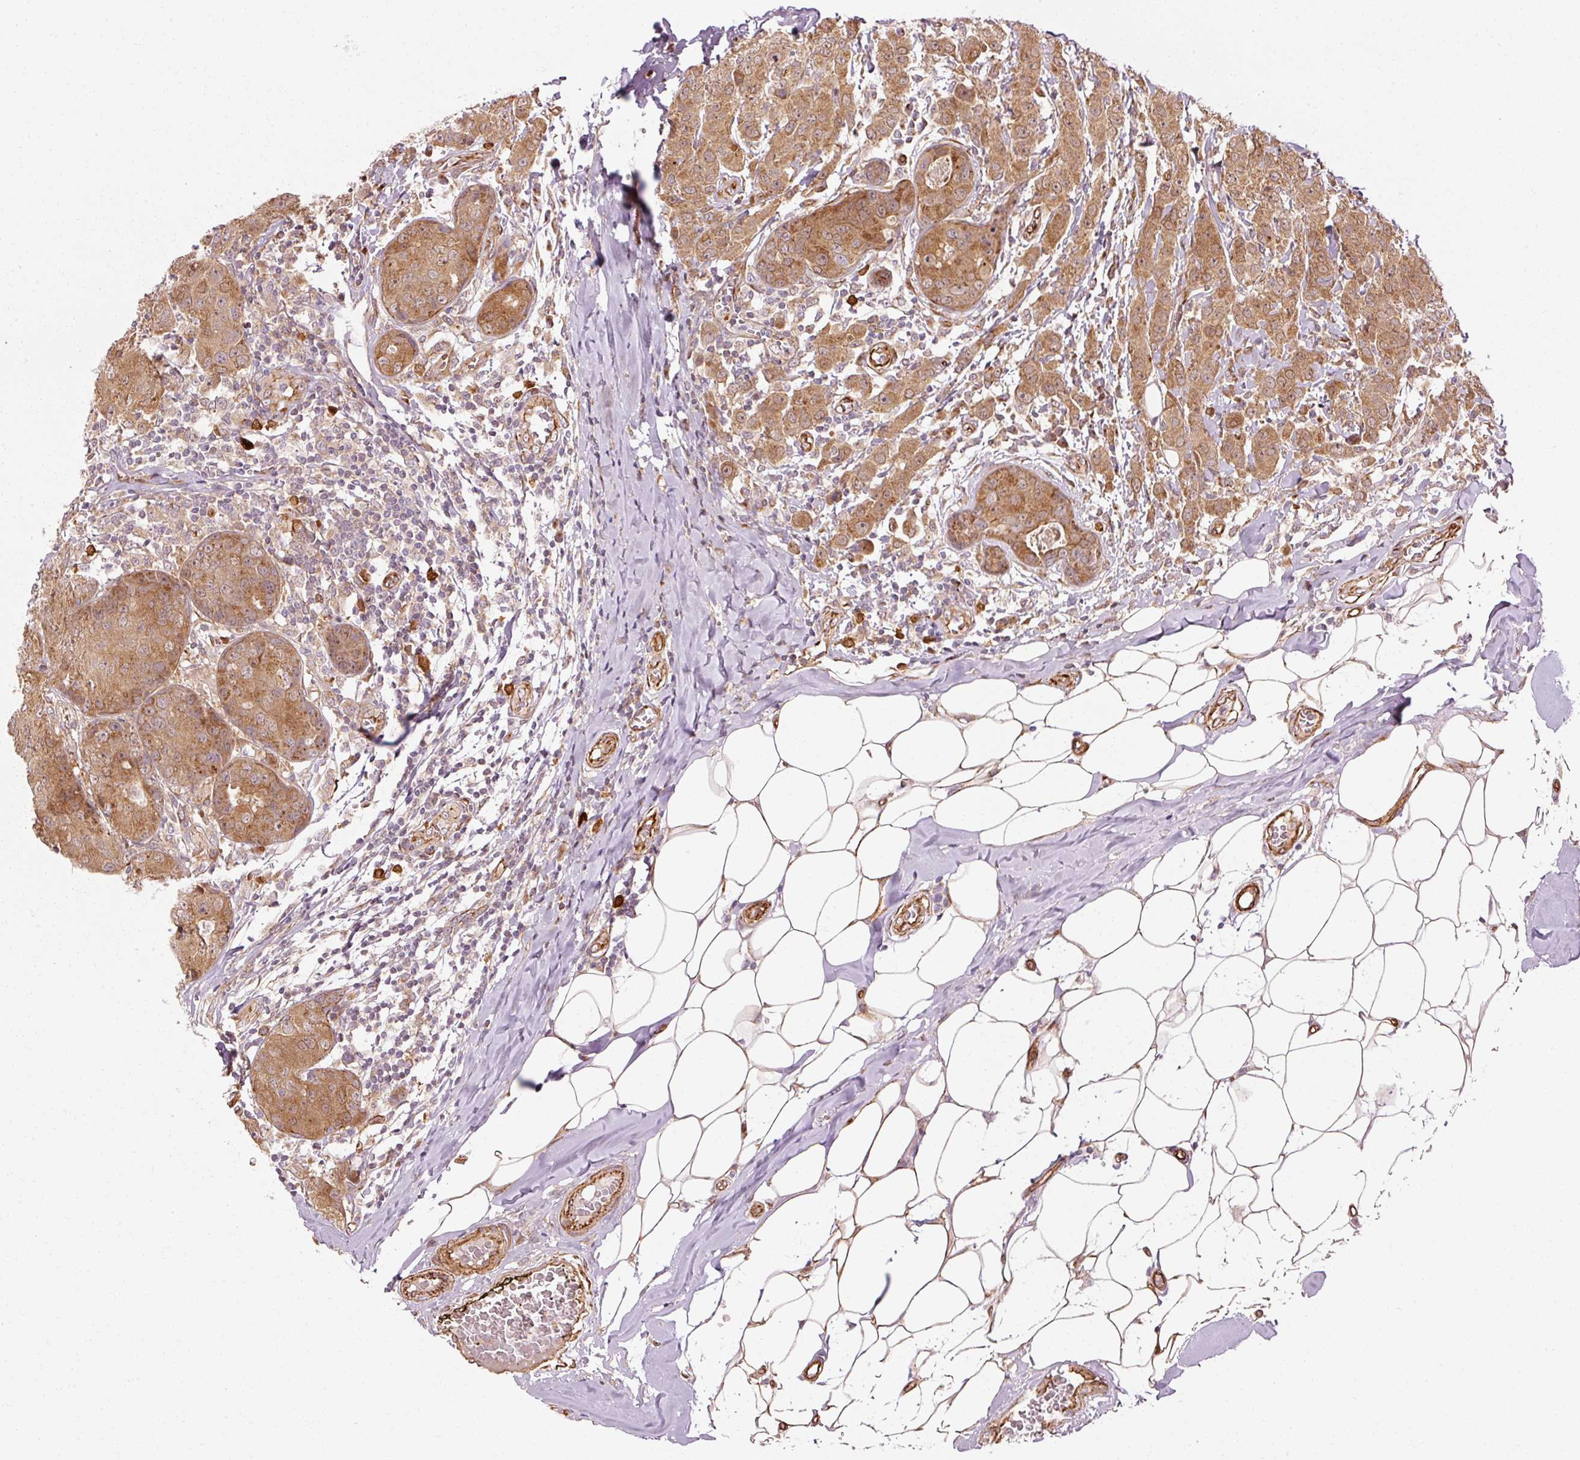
{"staining": {"intensity": "moderate", "quantity": ">75%", "location": "cytoplasmic/membranous,nuclear"}, "tissue": "breast cancer", "cell_type": "Tumor cells", "image_type": "cancer", "snomed": [{"axis": "morphology", "description": "Duct carcinoma"}, {"axis": "topography", "description": "Breast"}], "caption": "Human infiltrating ductal carcinoma (breast) stained with a protein marker shows moderate staining in tumor cells.", "gene": "PPP1R14B", "patient": {"sex": "female", "age": 43}}